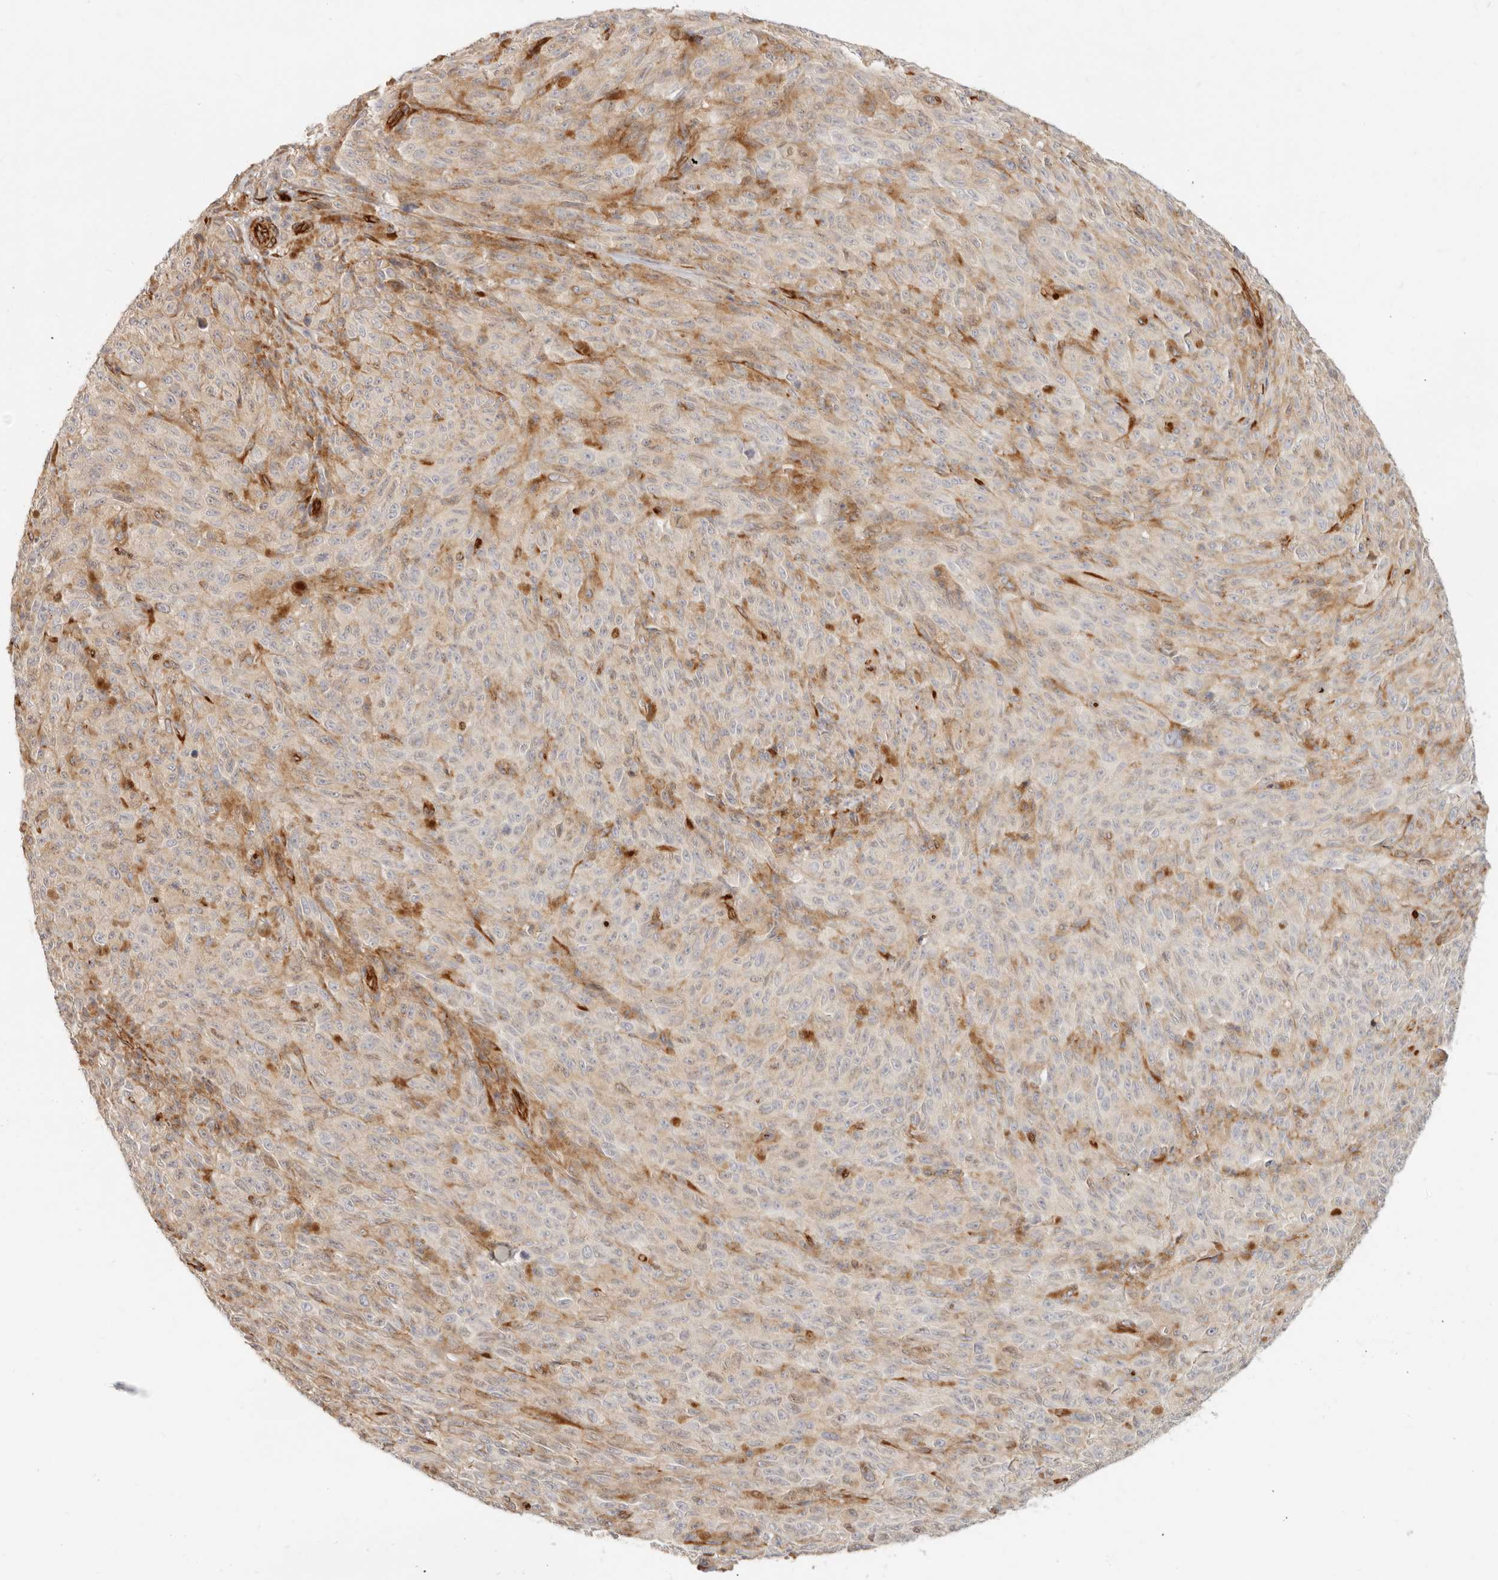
{"staining": {"intensity": "negative", "quantity": "none", "location": "none"}, "tissue": "melanoma", "cell_type": "Tumor cells", "image_type": "cancer", "snomed": [{"axis": "morphology", "description": "Malignant melanoma, NOS"}, {"axis": "topography", "description": "Skin"}], "caption": "IHC photomicrograph of neoplastic tissue: human melanoma stained with DAB (3,3'-diaminobenzidine) reveals no significant protein positivity in tumor cells.", "gene": "SASS6", "patient": {"sex": "female", "age": 82}}